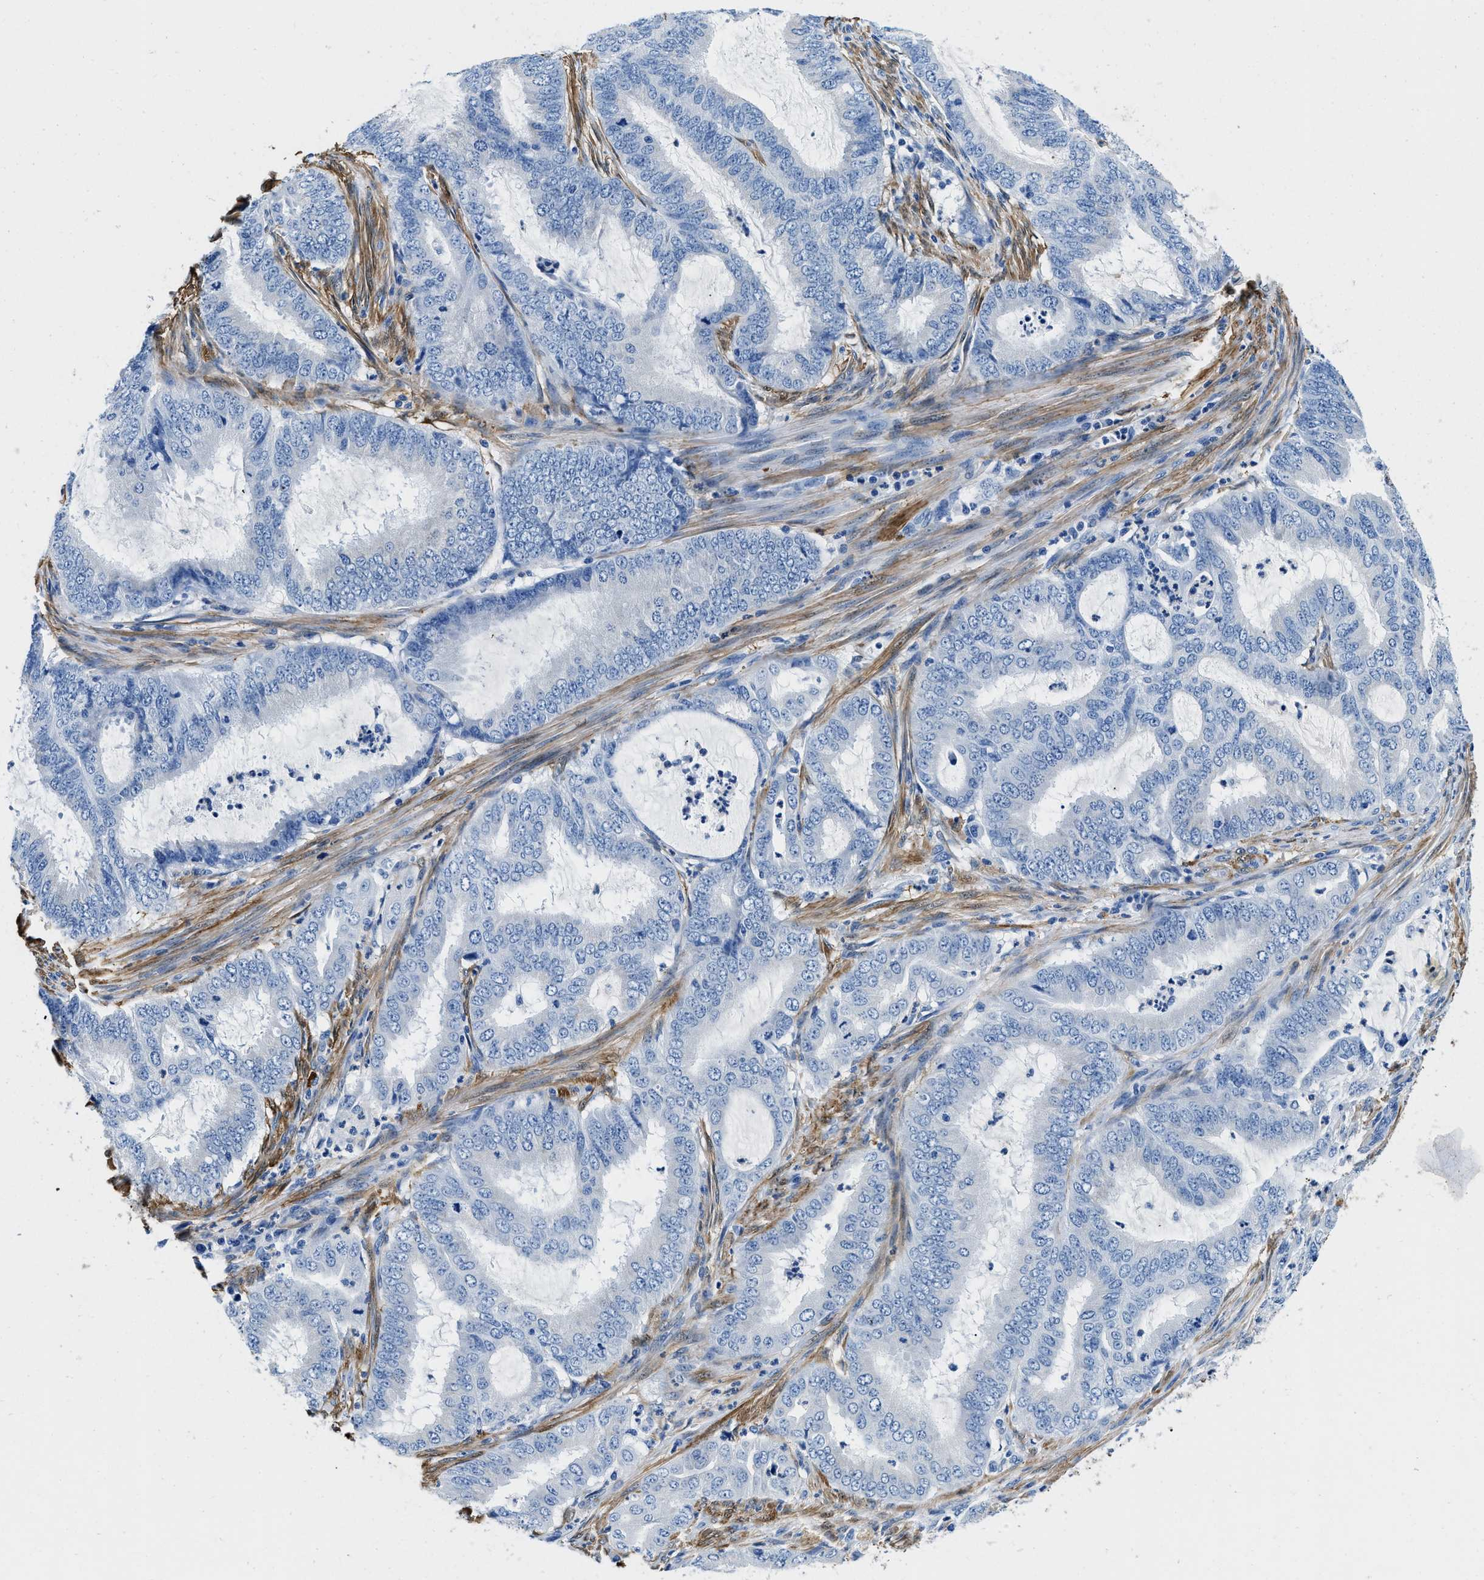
{"staining": {"intensity": "negative", "quantity": "none", "location": "none"}, "tissue": "endometrial cancer", "cell_type": "Tumor cells", "image_type": "cancer", "snomed": [{"axis": "morphology", "description": "Adenocarcinoma, NOS"}, {"axis": "topography", "description": "Endometrium"}], "caption": "IHC photomicrograph of neoplastic tissue: human adenocarcinoma (endometrial) stained with DAB (3,3'-diaminobenzidine) reveals no significant protein expression in tumor cells.", "gene": "TEX261", "patient": {"sex": "female", "age": 70}}